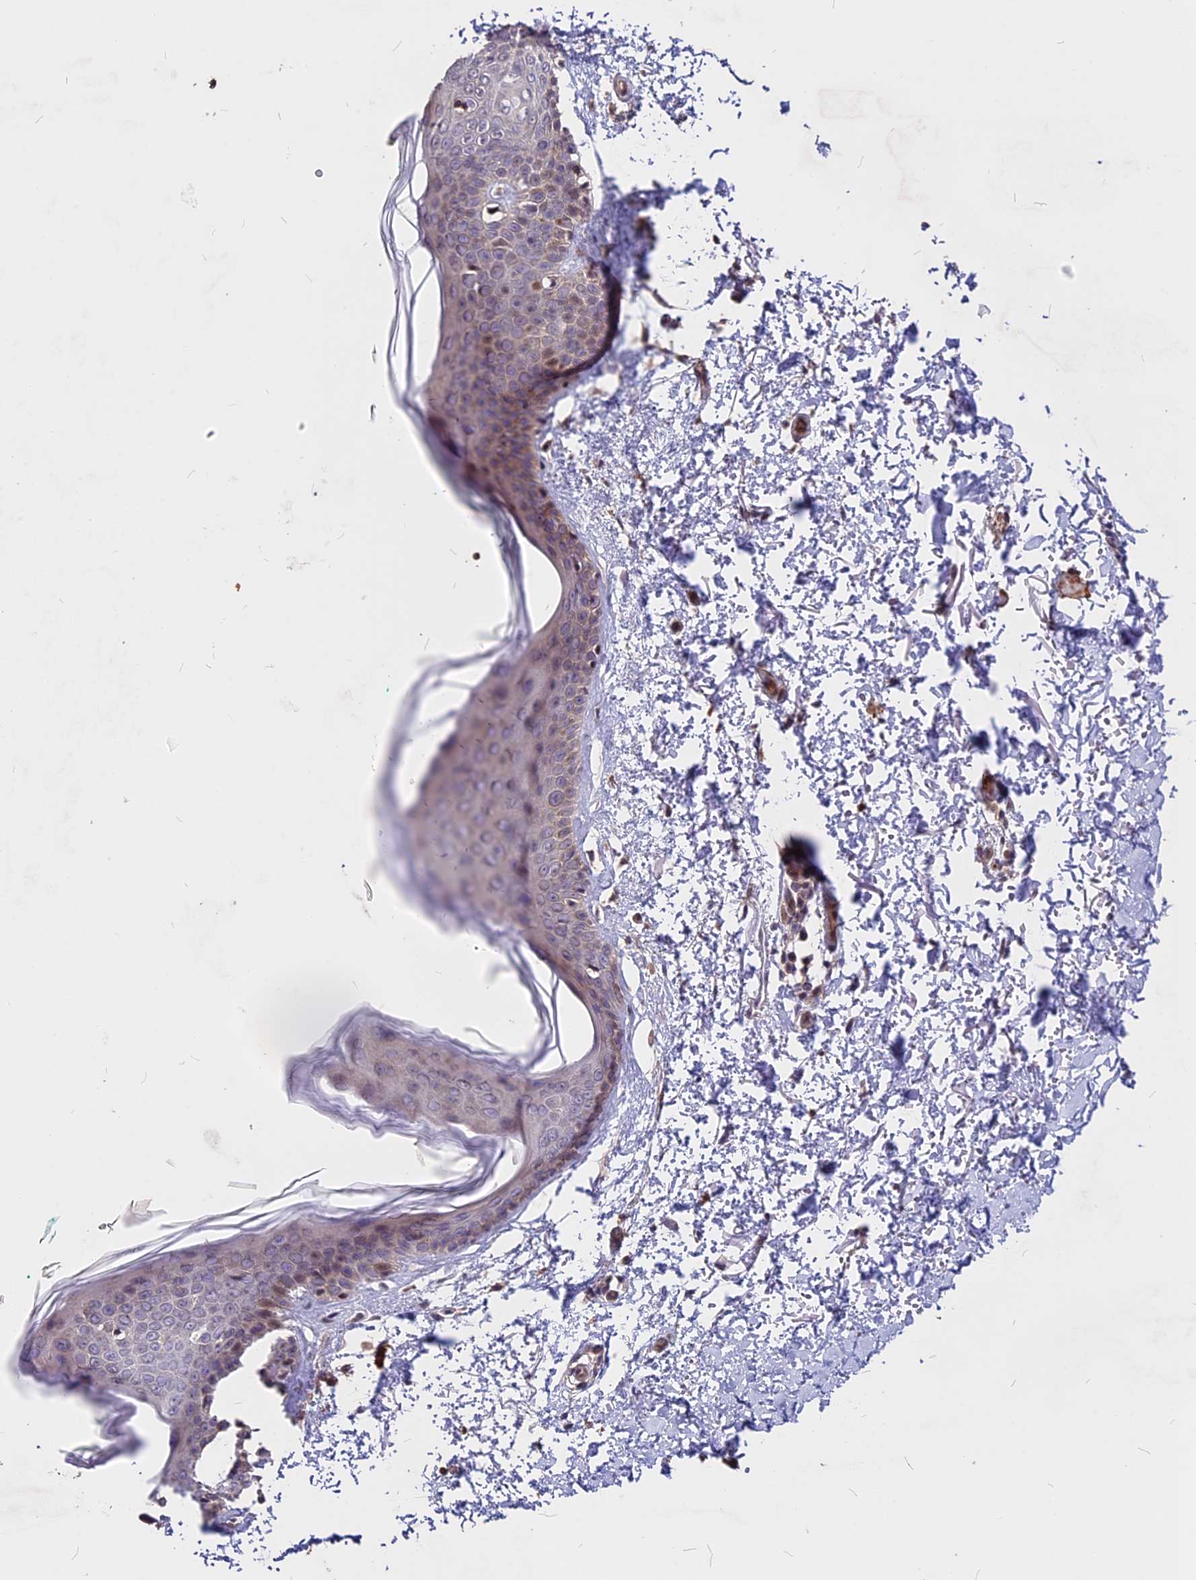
{"staining": {"intensity": "moderate", "quantity": ">75%", "location": "cytoplasmic/membranous"}, "tissue": "skin", "cell_type": "Fibroblasts", "image_type": "normal", "snomed": [{"axis": "morphology", "description": "Normal tissue, NOS"}, {"axis": "topography", "description": "Skin"}], "caption": "Immunohistochemistry of normal skin shows medium levels of moderate cytoplasmic/membranous positivity in approximately >75% of fibroblasts.", "gene": "ZC3H10", "patient": {"sex": "male", "age": 66}}